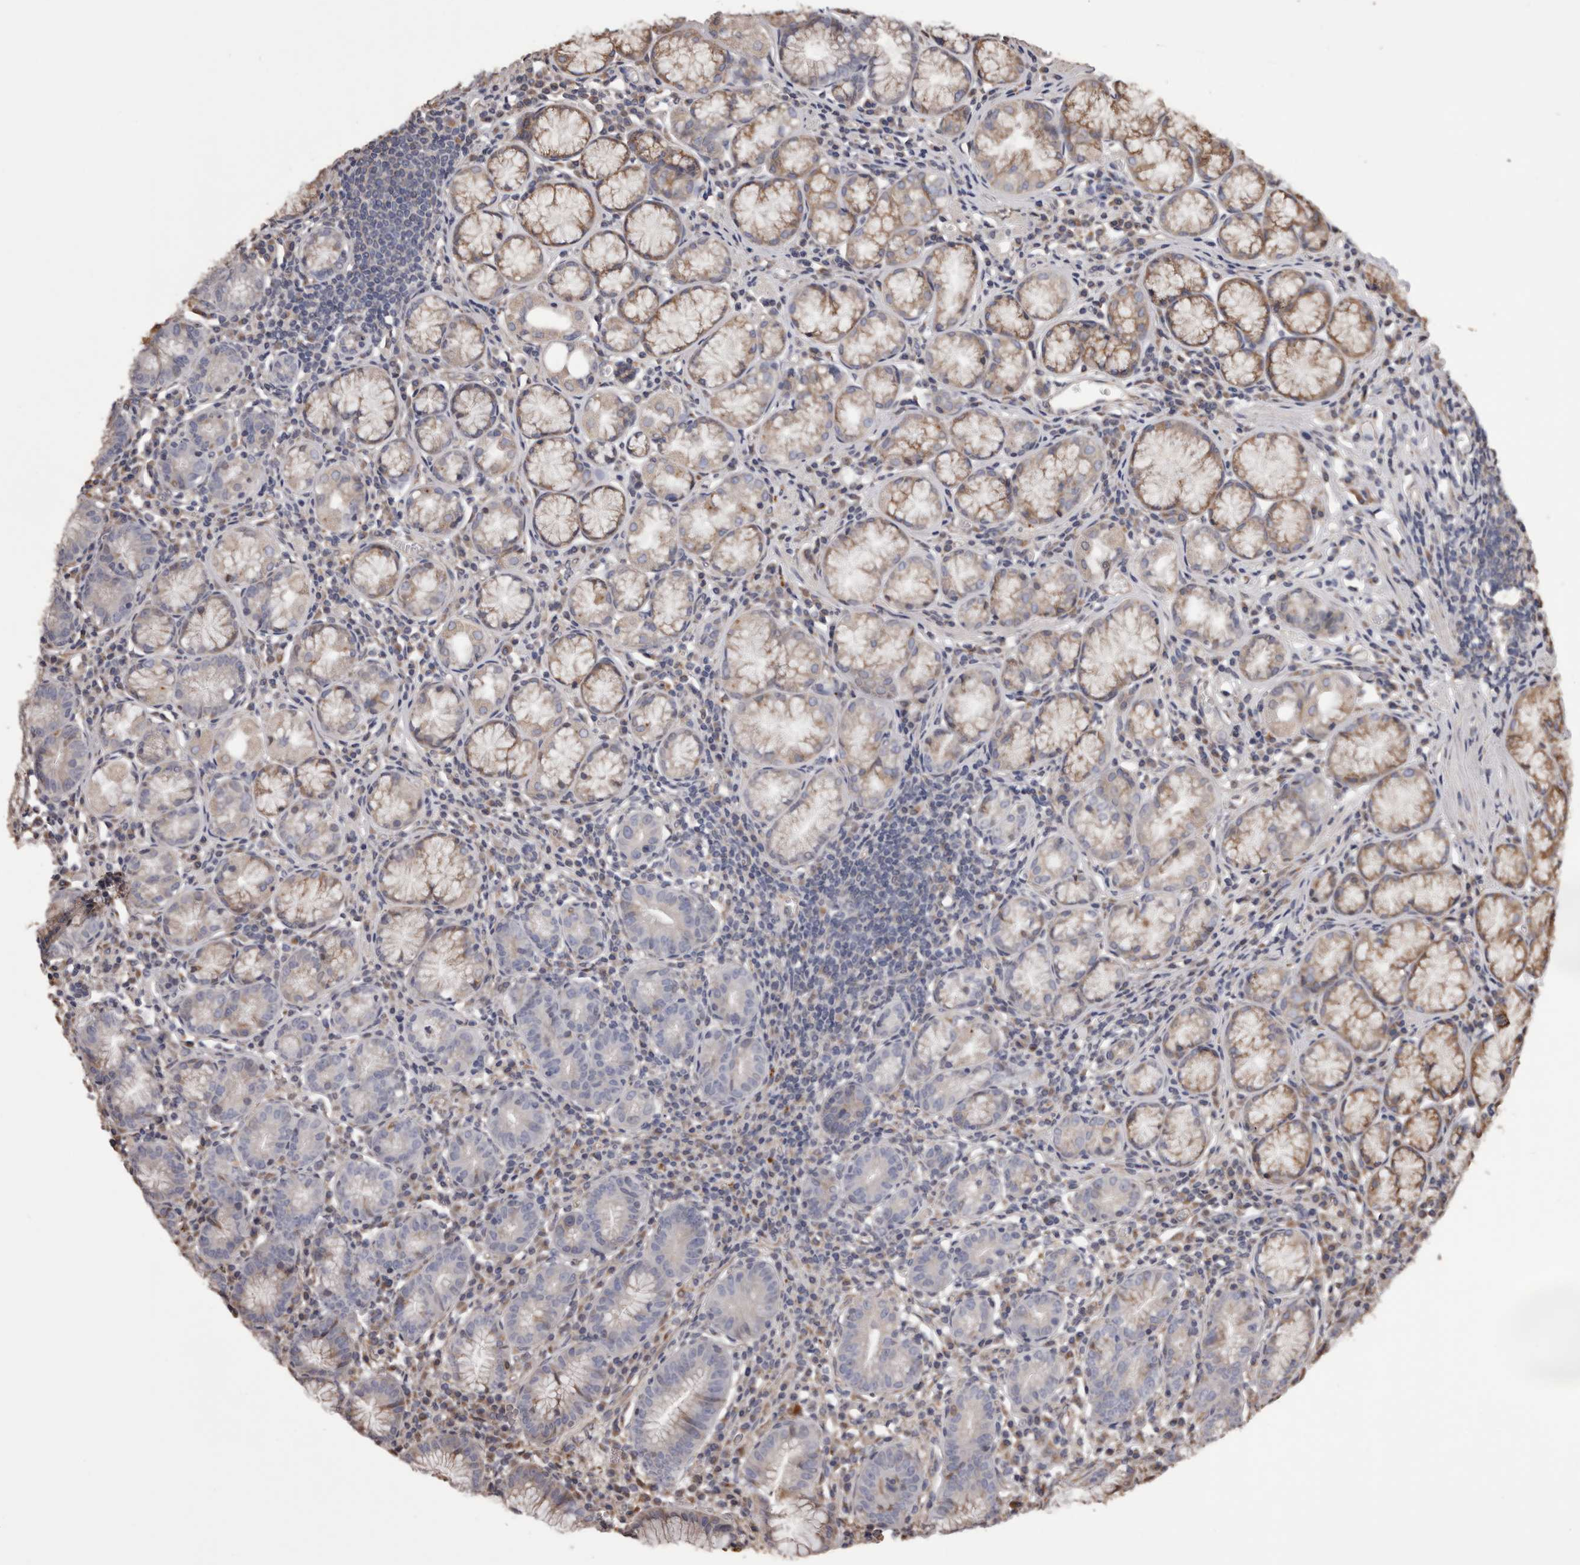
{"staining": {"intensity": "weak", "quantity": "<25%", "location": "cytoplasmic/membranous"}, "tissue": "stomach", "cell_type": "Glandular cells", "image_type": "normal", "snomed": [{"axis": "morphology", "description": "Normal tissue, NOS"}, {"axis": "topography", "description": "Stomach"}], "caption": "Protein analysis of normal stomach reveals no significant positivity in glandular cells.", "gene": "CEP104", "patient": {"sex": "male", "age": 55}}